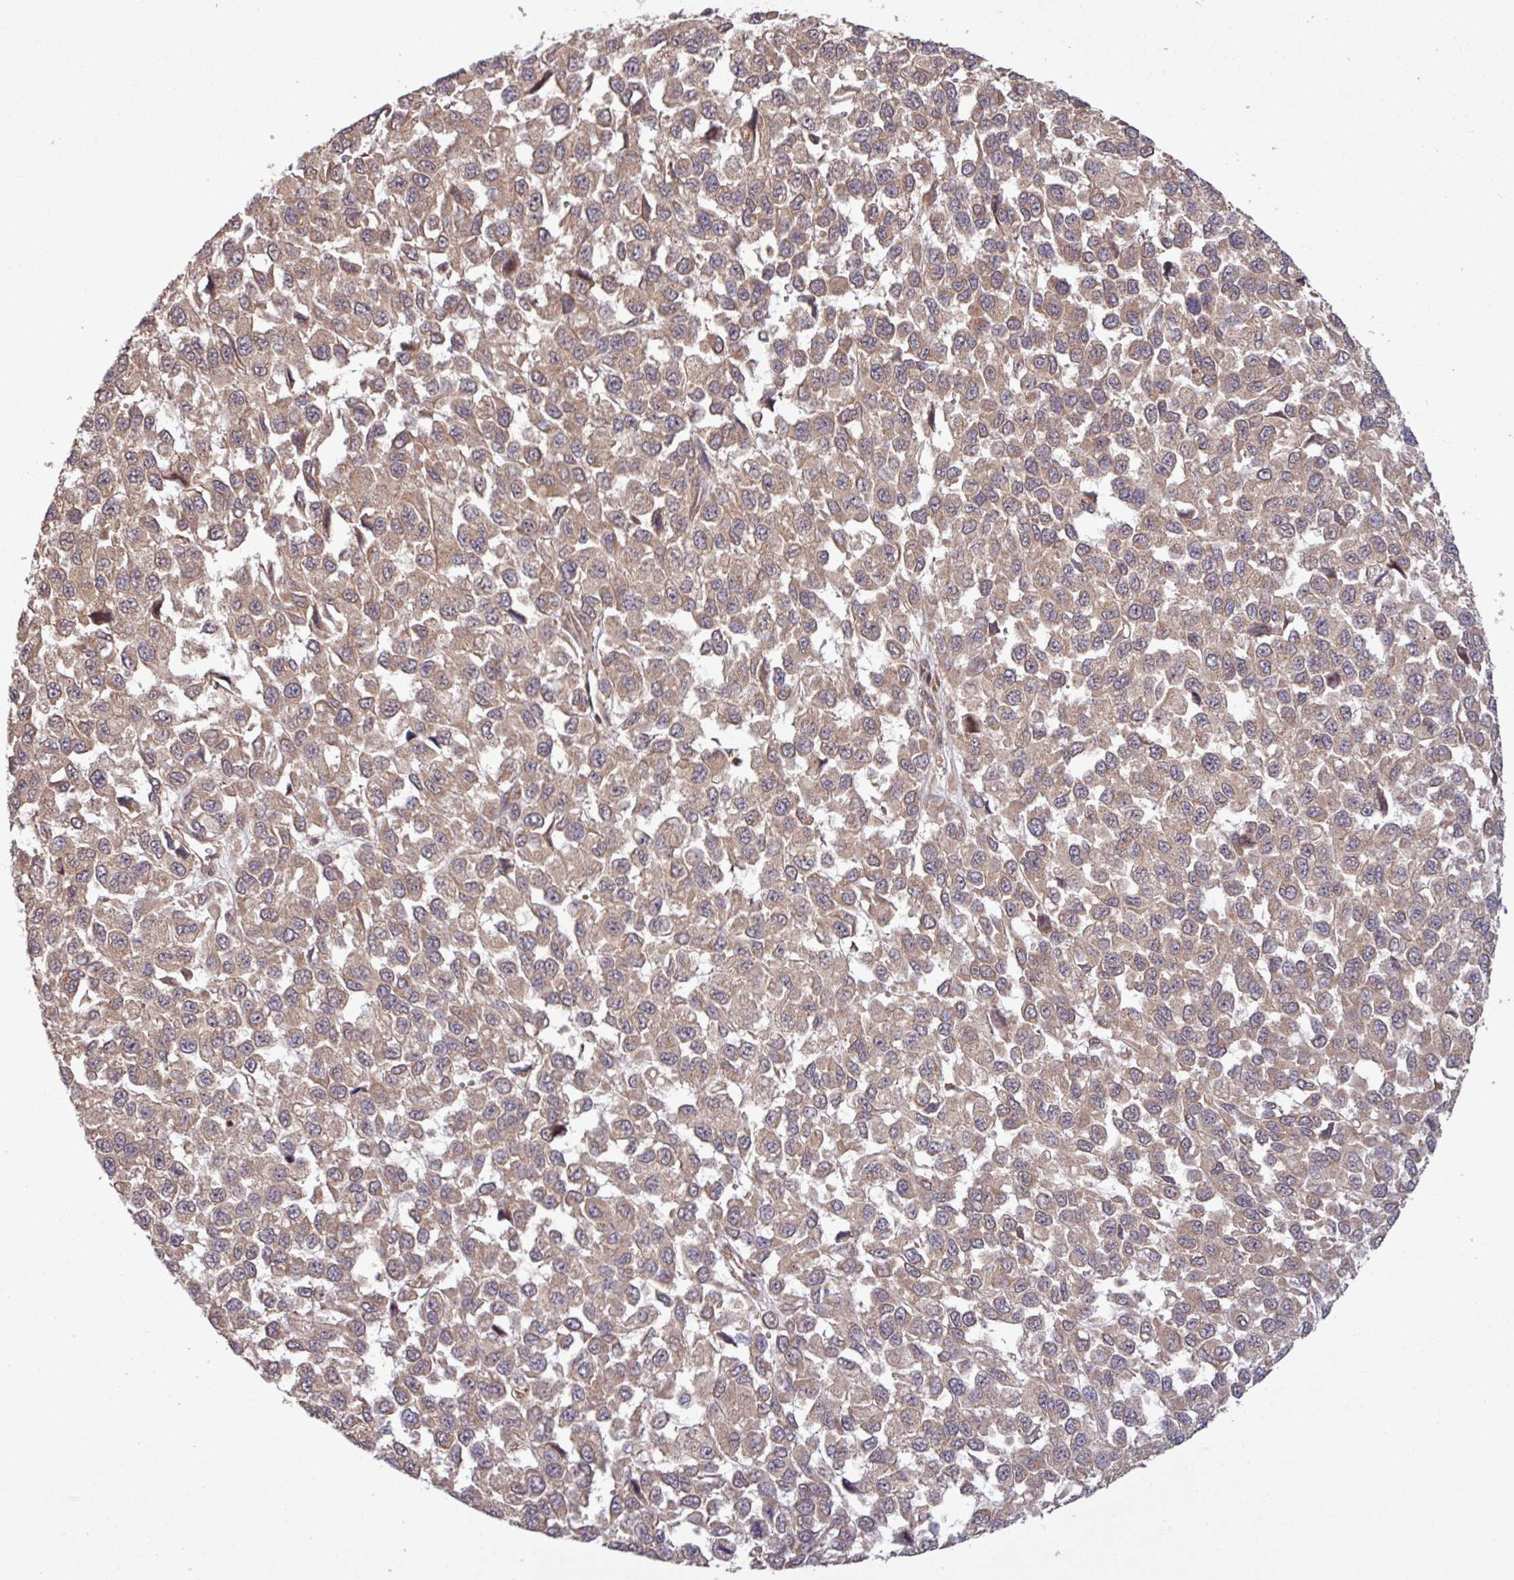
{"staining": {"intensity": "moderate", "quantity": ">75%", "location": "cytoplasmic/membranous"}, "tissue": "melanoma", "cell_type": "Tumor cells", "image_type": "cancer", "snomed": [{"axis": "morphology", "description": "Malignant melanoma, NOS"}, {"axis": "topography", "description": "Skin"}], "caption": "DAB immunohistochemical staining of malignant melanoma reveals moderate cytoplasmic/membranous protein positivity in about >75% of tumor cells.", "gene": "TRABD2A", "patient": {"sex": "male", "age": 62}}